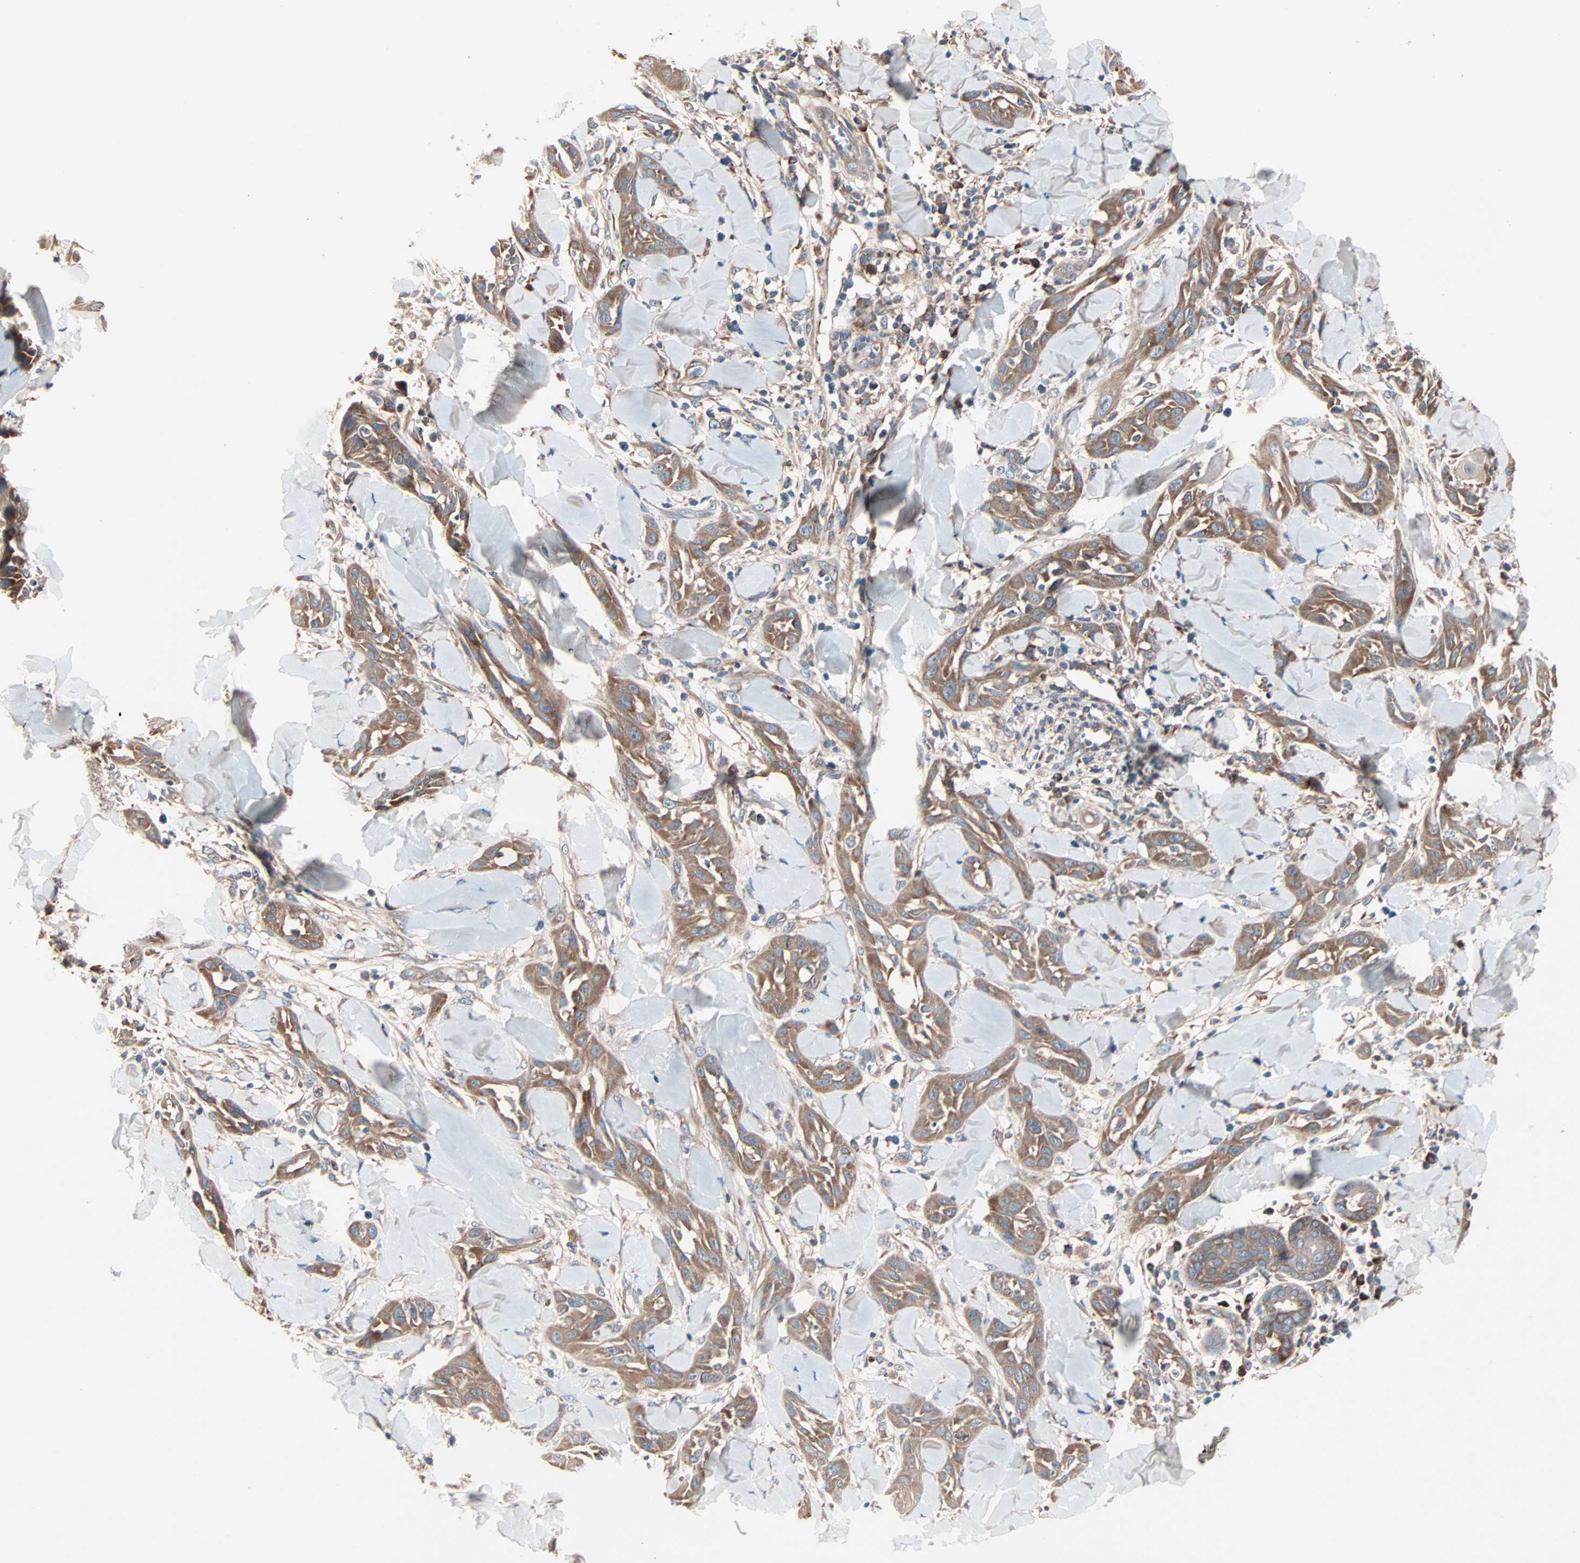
{"staining": {"intensity": "moderate", "quantity": ">75%", "location": "cytoplasmic/membranous"}, "tissue": "skin cancer", "cell_type": "Tumor cells", "image_type": "cancer", "snomed": [{"axis": "morphology", "description": "Squamous cell carcinoma, NOS"}, {"axis": "topography", "description": "Skin"}], "caption": "Tumor cells exhibit moderate cytoplasmic/membranous staining in approximately >75% of cells in squamous cell carcinoma (skin). (DAB (3,3'-diaminobenzidine) = brown stain, brightfield microscopy at high magnification).", "gene": "CAD", "patient": {"sex": "male", "age": 24}}